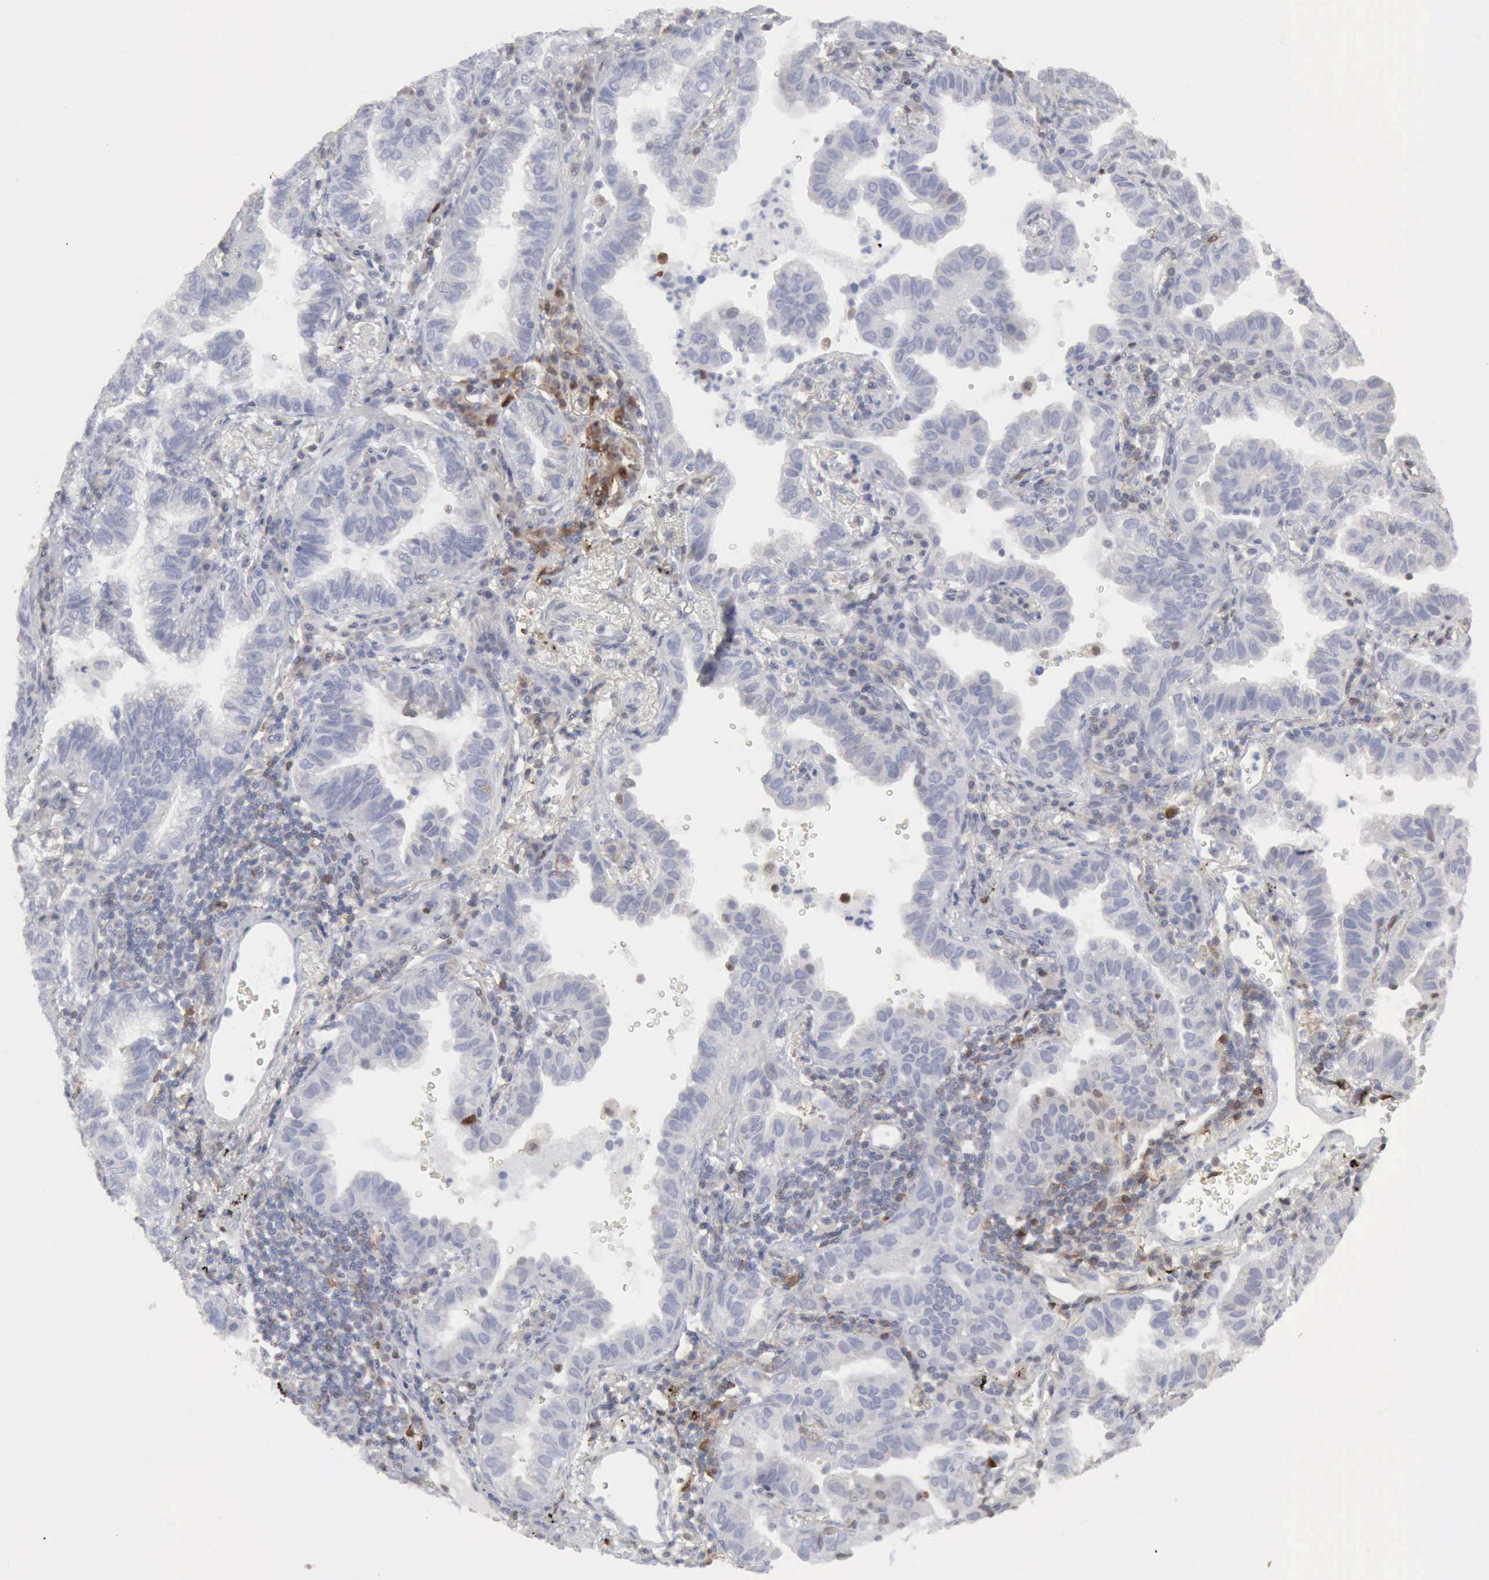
{"staining": {"intensity": "negative", "quantity": "none", "location": "none"}, "tissue": "lung cancer", "cell_type": "Tumor cells", "image_type": "cancer", "snomed": [{"axis": "morphology", "description": "Adenocarcinoma, NOS"}, {"axis": "topography", "description": "Lung"}], "caption": "DAB (3,3'-diaminobenzidine) immunohistochemical staining of human lung cancer shows no significant staining in tumor cells. (Brightfield microscopy of DAB (3,3'-diaminobenzidine) immunohistochemistry (IHC) at high magnification).", "gene": "STAT1", "patient": {"sex": "female", "age": 50}}